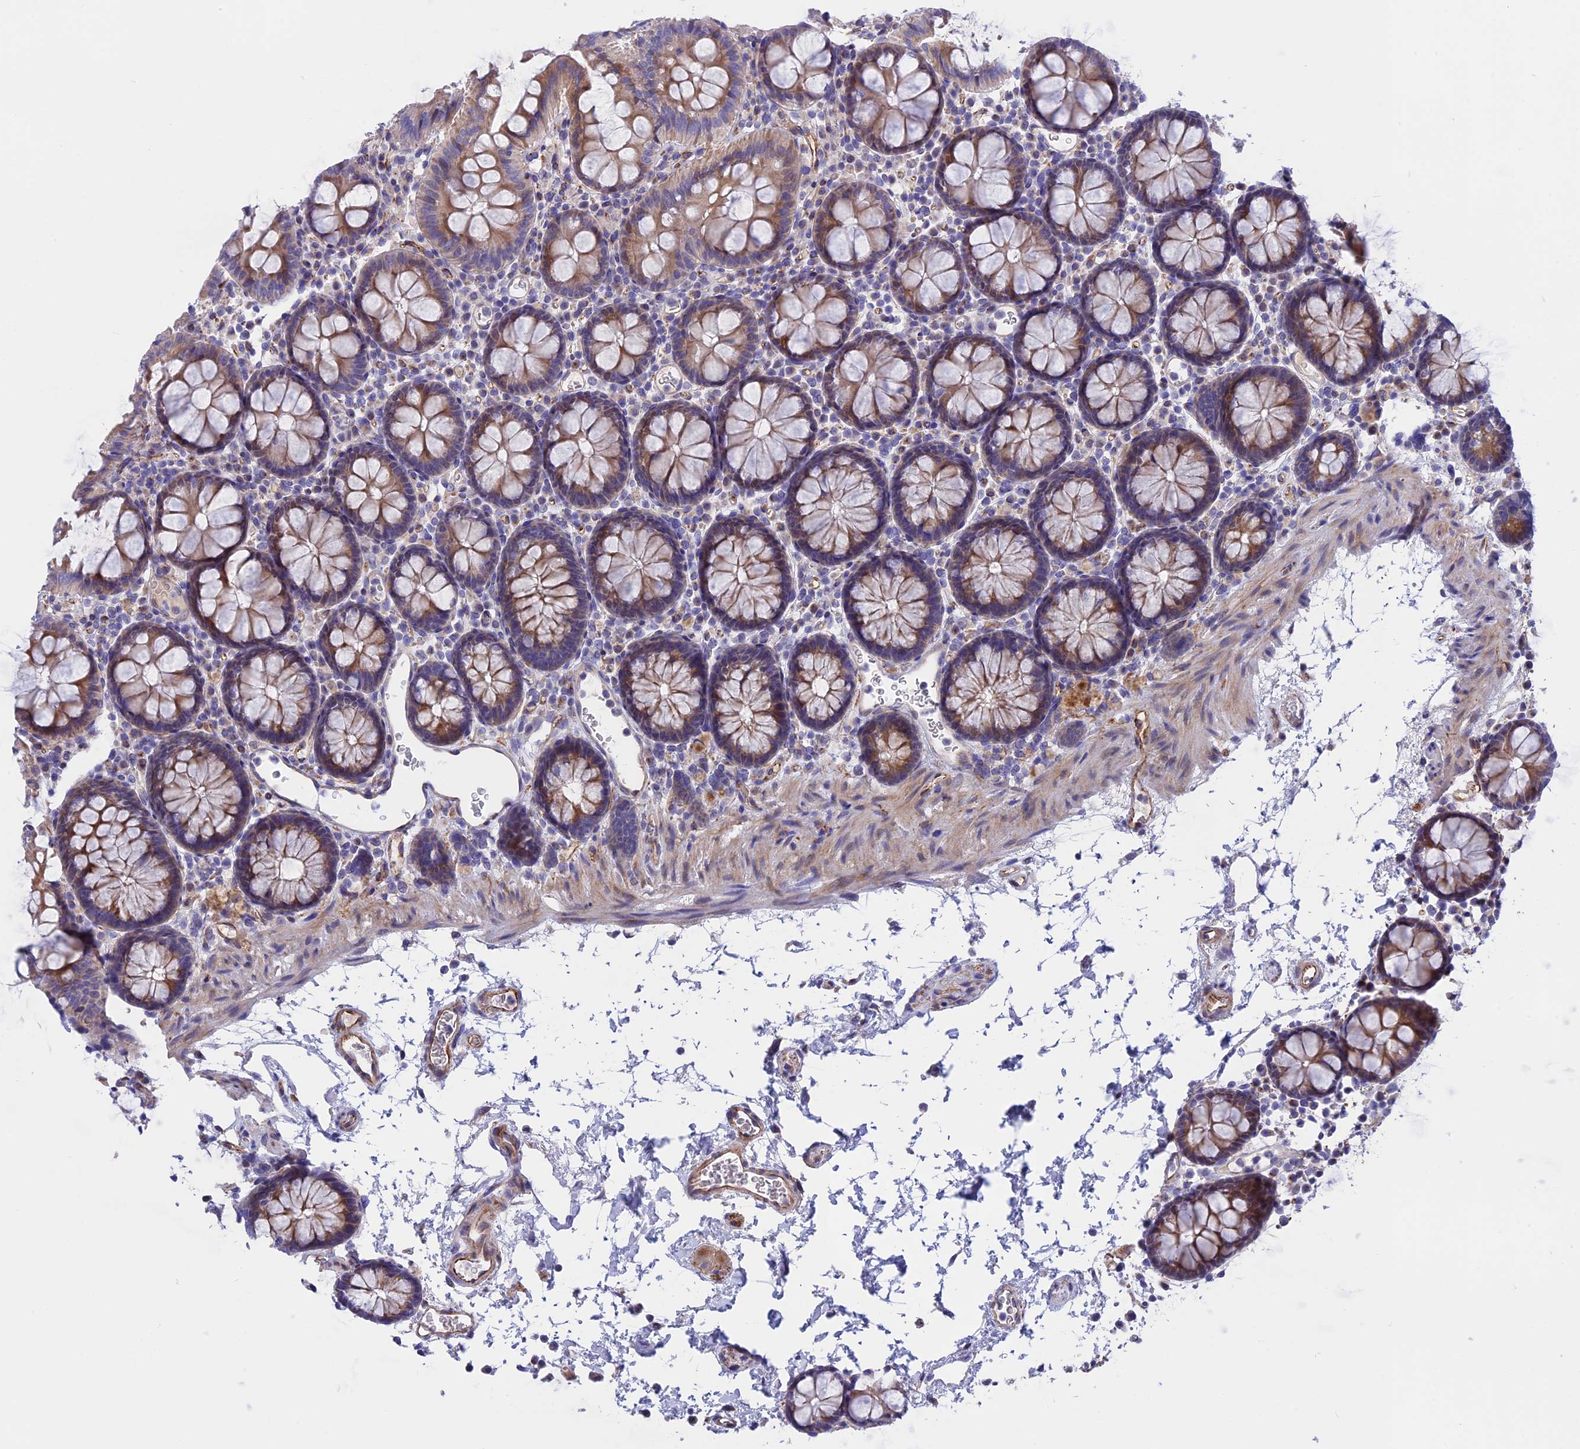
{"staining": {"intensity": "moderate", "quantity": ">75%", "location": "cytoplasmic/membranous"}, "tissue": "colon", "cell_type": "Endothelial cells", "image_type": "normal", "snomed": [{"axis": "morphology", "description": "Normal tissue, NOS"}, {"axis": "topography", "description": "Colon"}], "caption": "Brown immunohistochemical staining in normal human colon displays moderate cytoplasmic/membranous expression in approximately >75% of endothelial cells.", "gene": "TMEM138", "patient": {"sex": "male", "age": 75}}